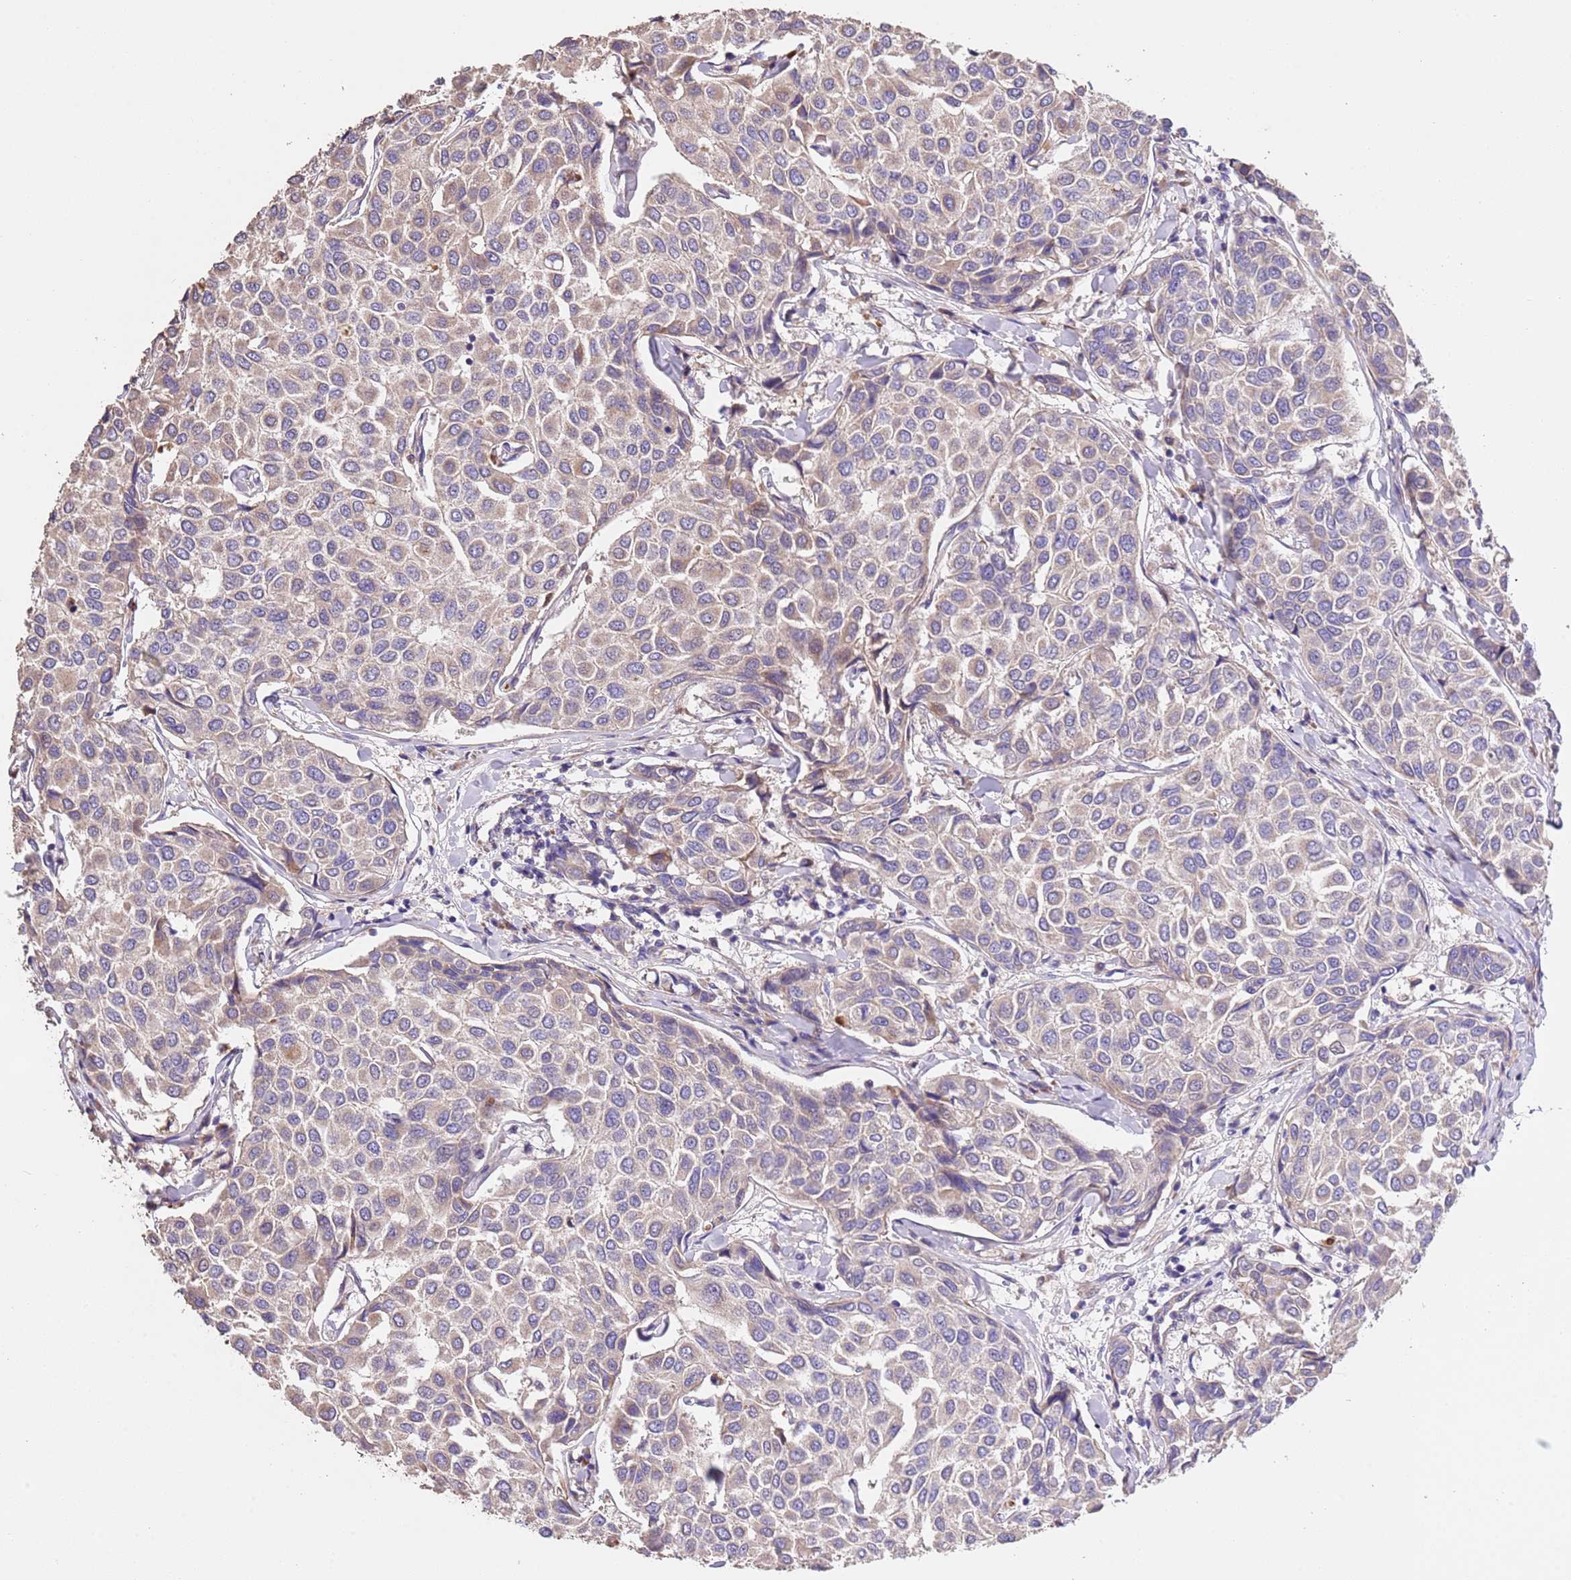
{"staining": {"intensity": "negative", "quantity": "none", "location": "none"}, "tissue": "breast cancer", "cell_type": "Tumor cells", "image_type": "cancer", "snomed": [{"axis": "morphology", "description": "Duct carcinoma"}, {"axis": "topography", "description": "Breast"}], "caption": "Tumor cells are negative for brown protein staining in breast invasive ductal carcinoma.", "gene": "PIGA", "patient": {"sex": "female", "age": 55}}